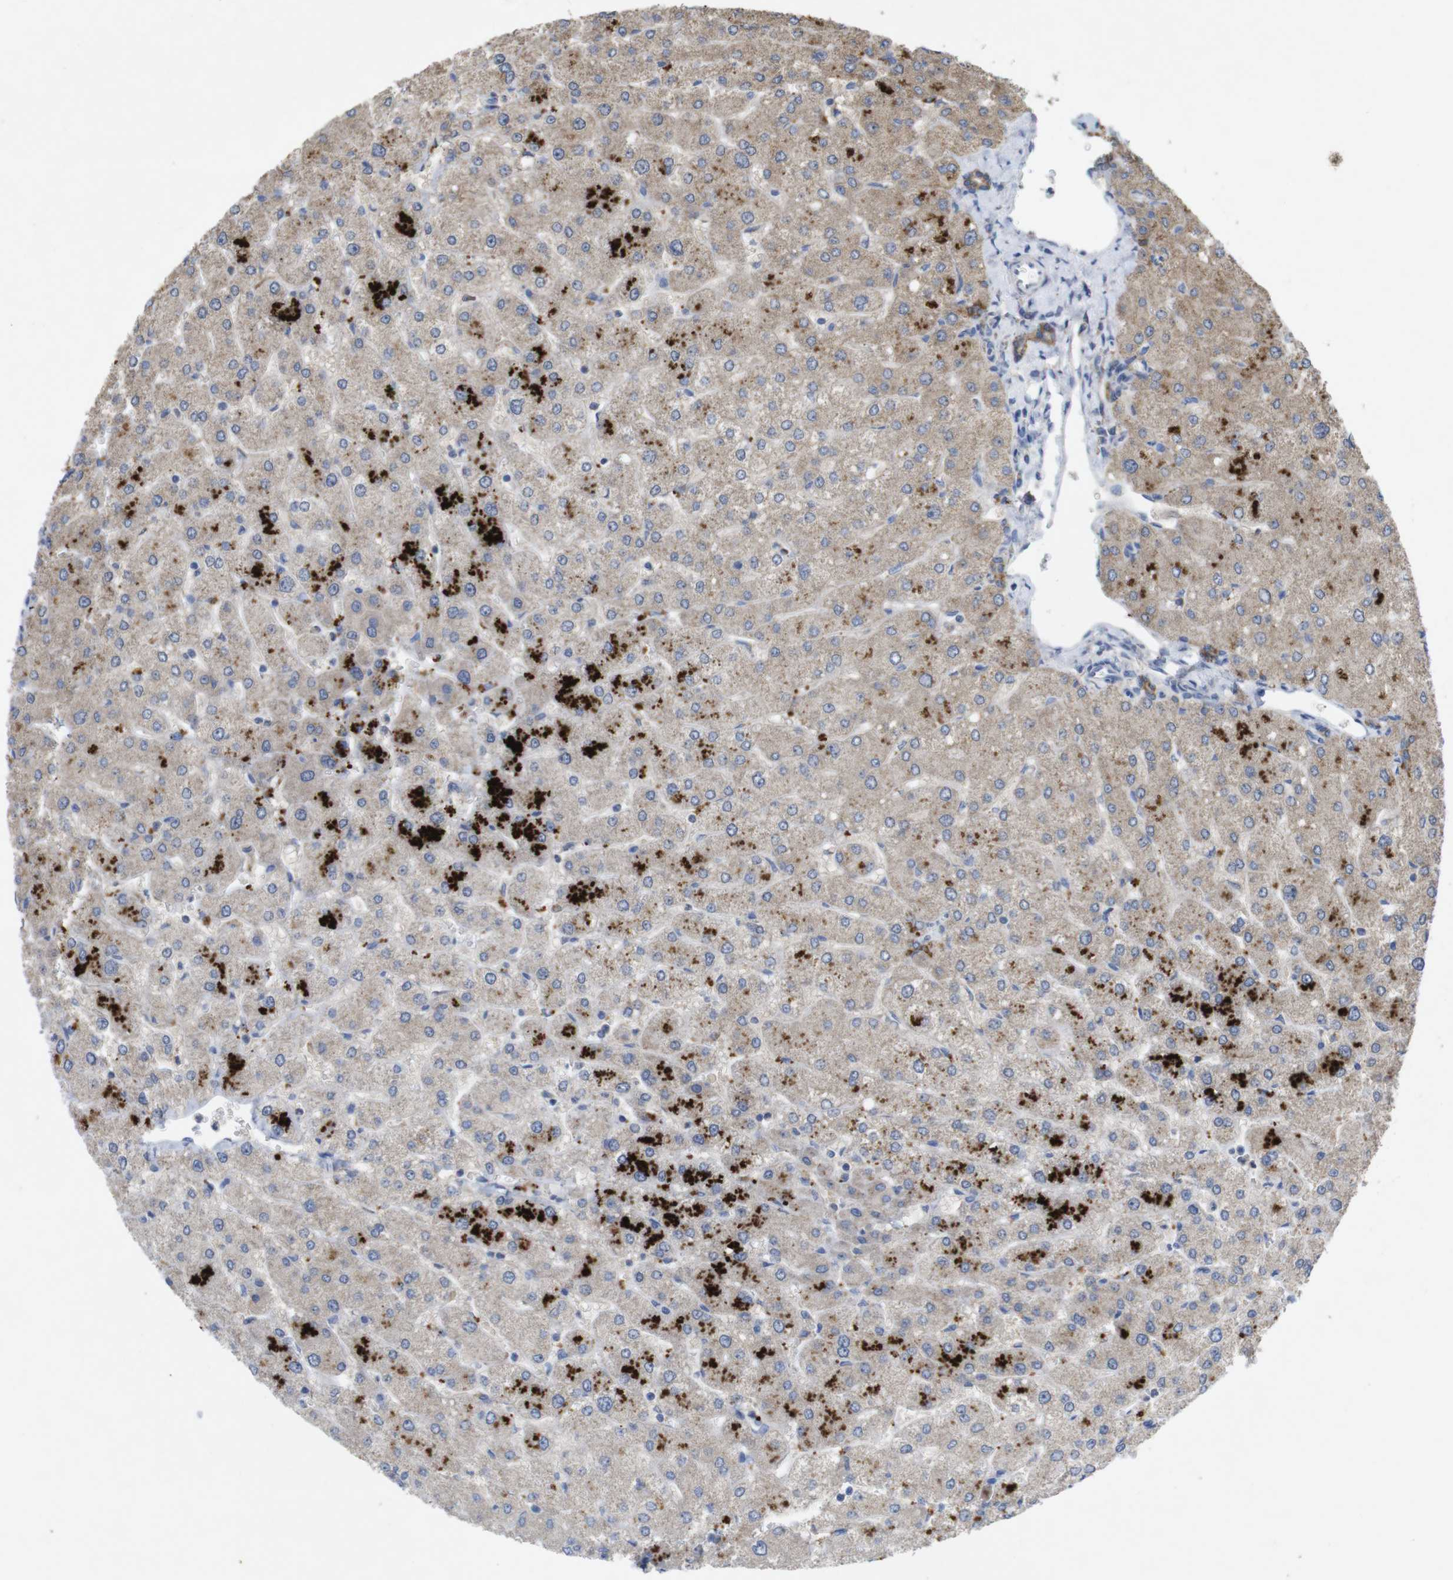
{"staining": {"intensity": "moderate", "quantity": ">75%", "location": "cytoplasmic/membranous"}, "tissue": "liver", "cell_type": "Cholangiocytes", "image_type": "normal", "snomed": [{"axis": "morphology", "description": "Normal tissue, NOS"}, {"axis": "topography", "description": "Liver"}], "caption": "Immunohistochemical staining of unremarkable human liver reveals moderate cytoplasmic/membranous protein staining in approximately >75% of cholangiocytes. (IHC, brightfield microscopy, high magnification).", "gene": "KCNS3", "patient": {"sex": "male", "age": 55}}